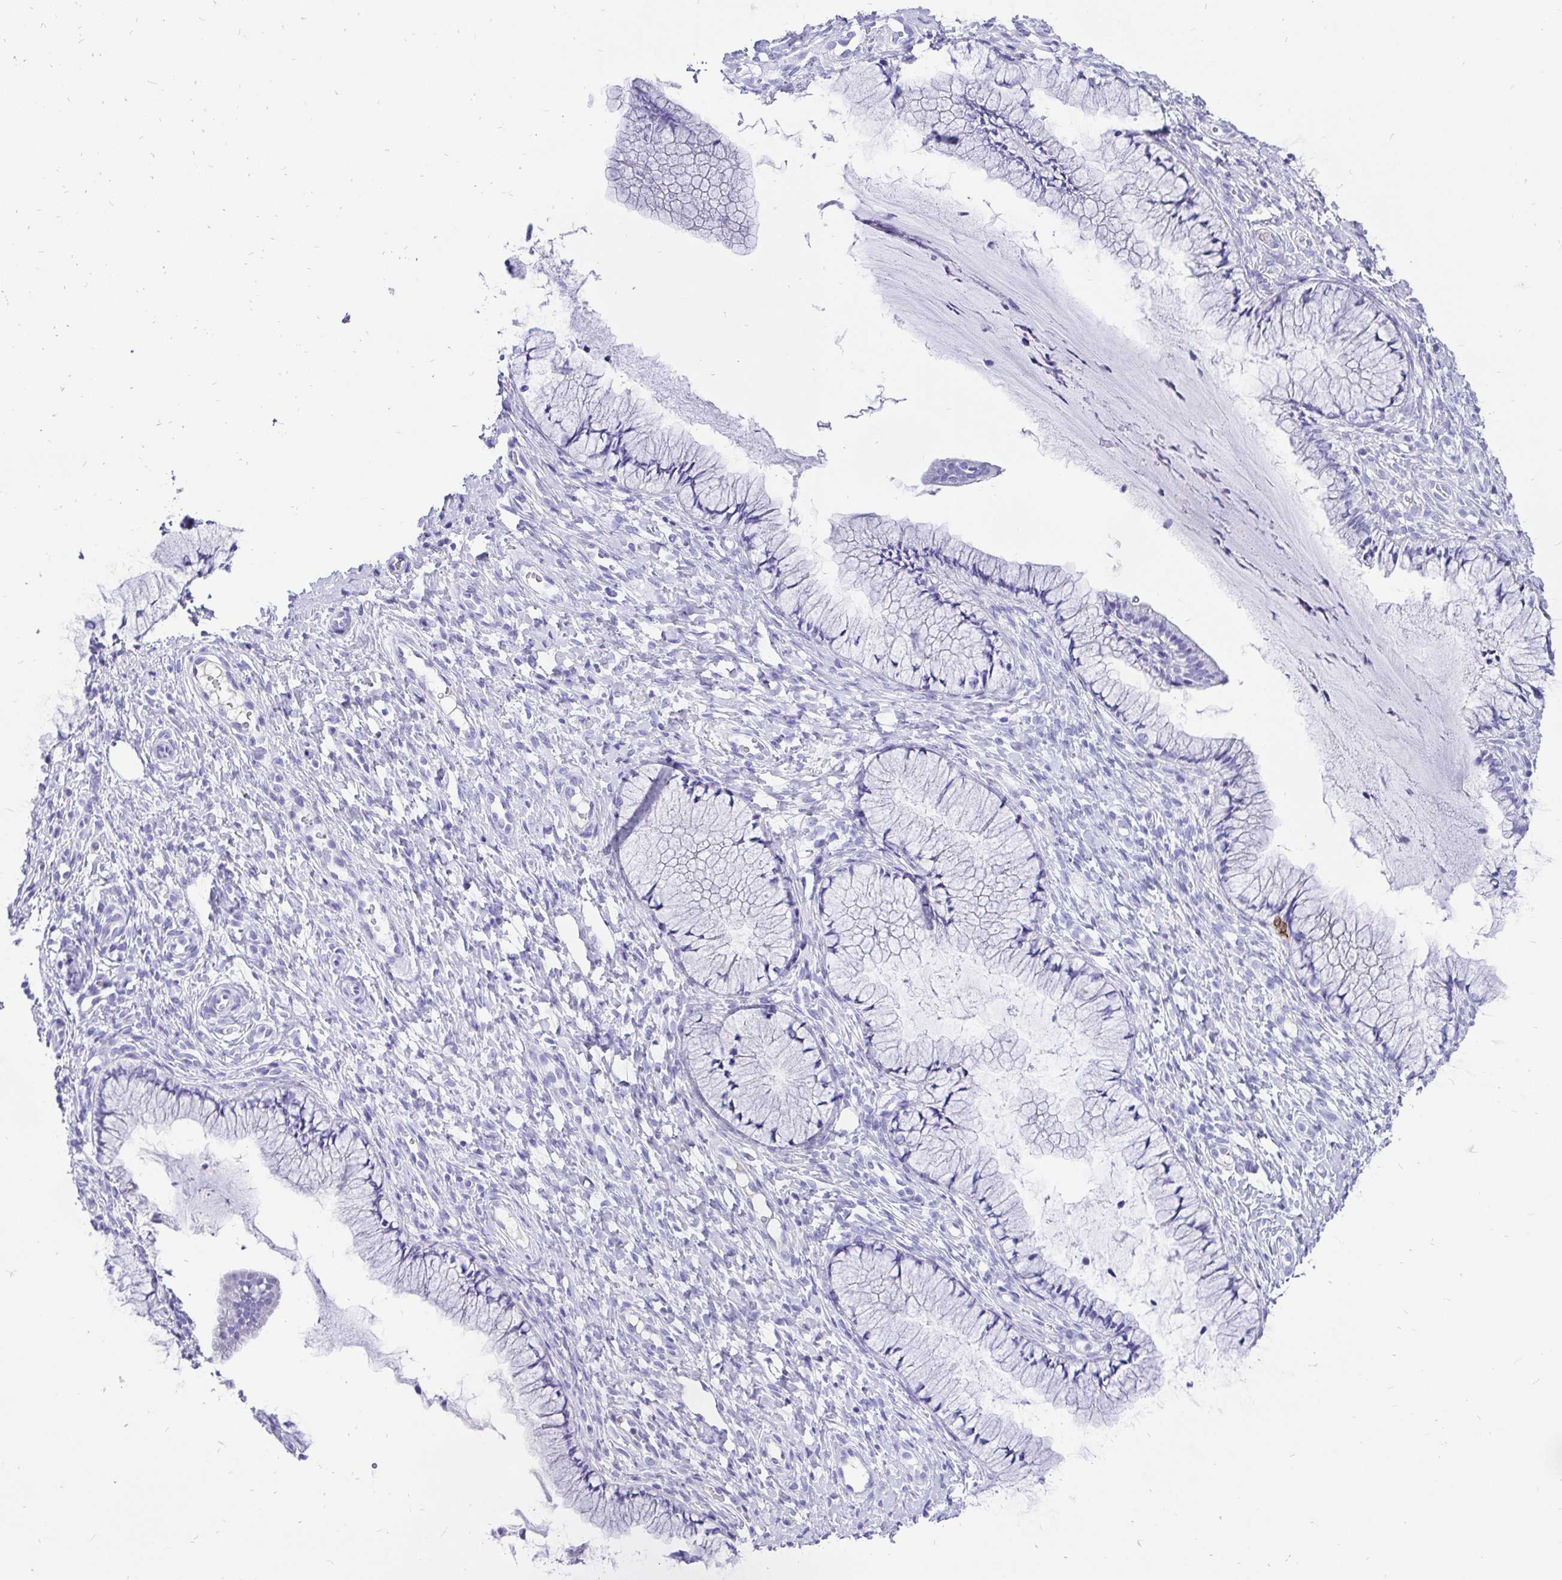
{"staining": {"intensity": "negative", "quantity": "none", "location": "none"}, "tissue": "cervix", "cell_type": "Glandular cells", "image_type": "normal", "snomed": [{"axis": "morphology", "description": "Normal tissue, NOS"}, {"axis": "topography", "description": "Cervix"}], "caption": "An image of human cervix is negative for staining in glandular cells. Nuclei are stained in blue.", "gene": "KRT13", "patient": {"sex": "female", "age": 36}}